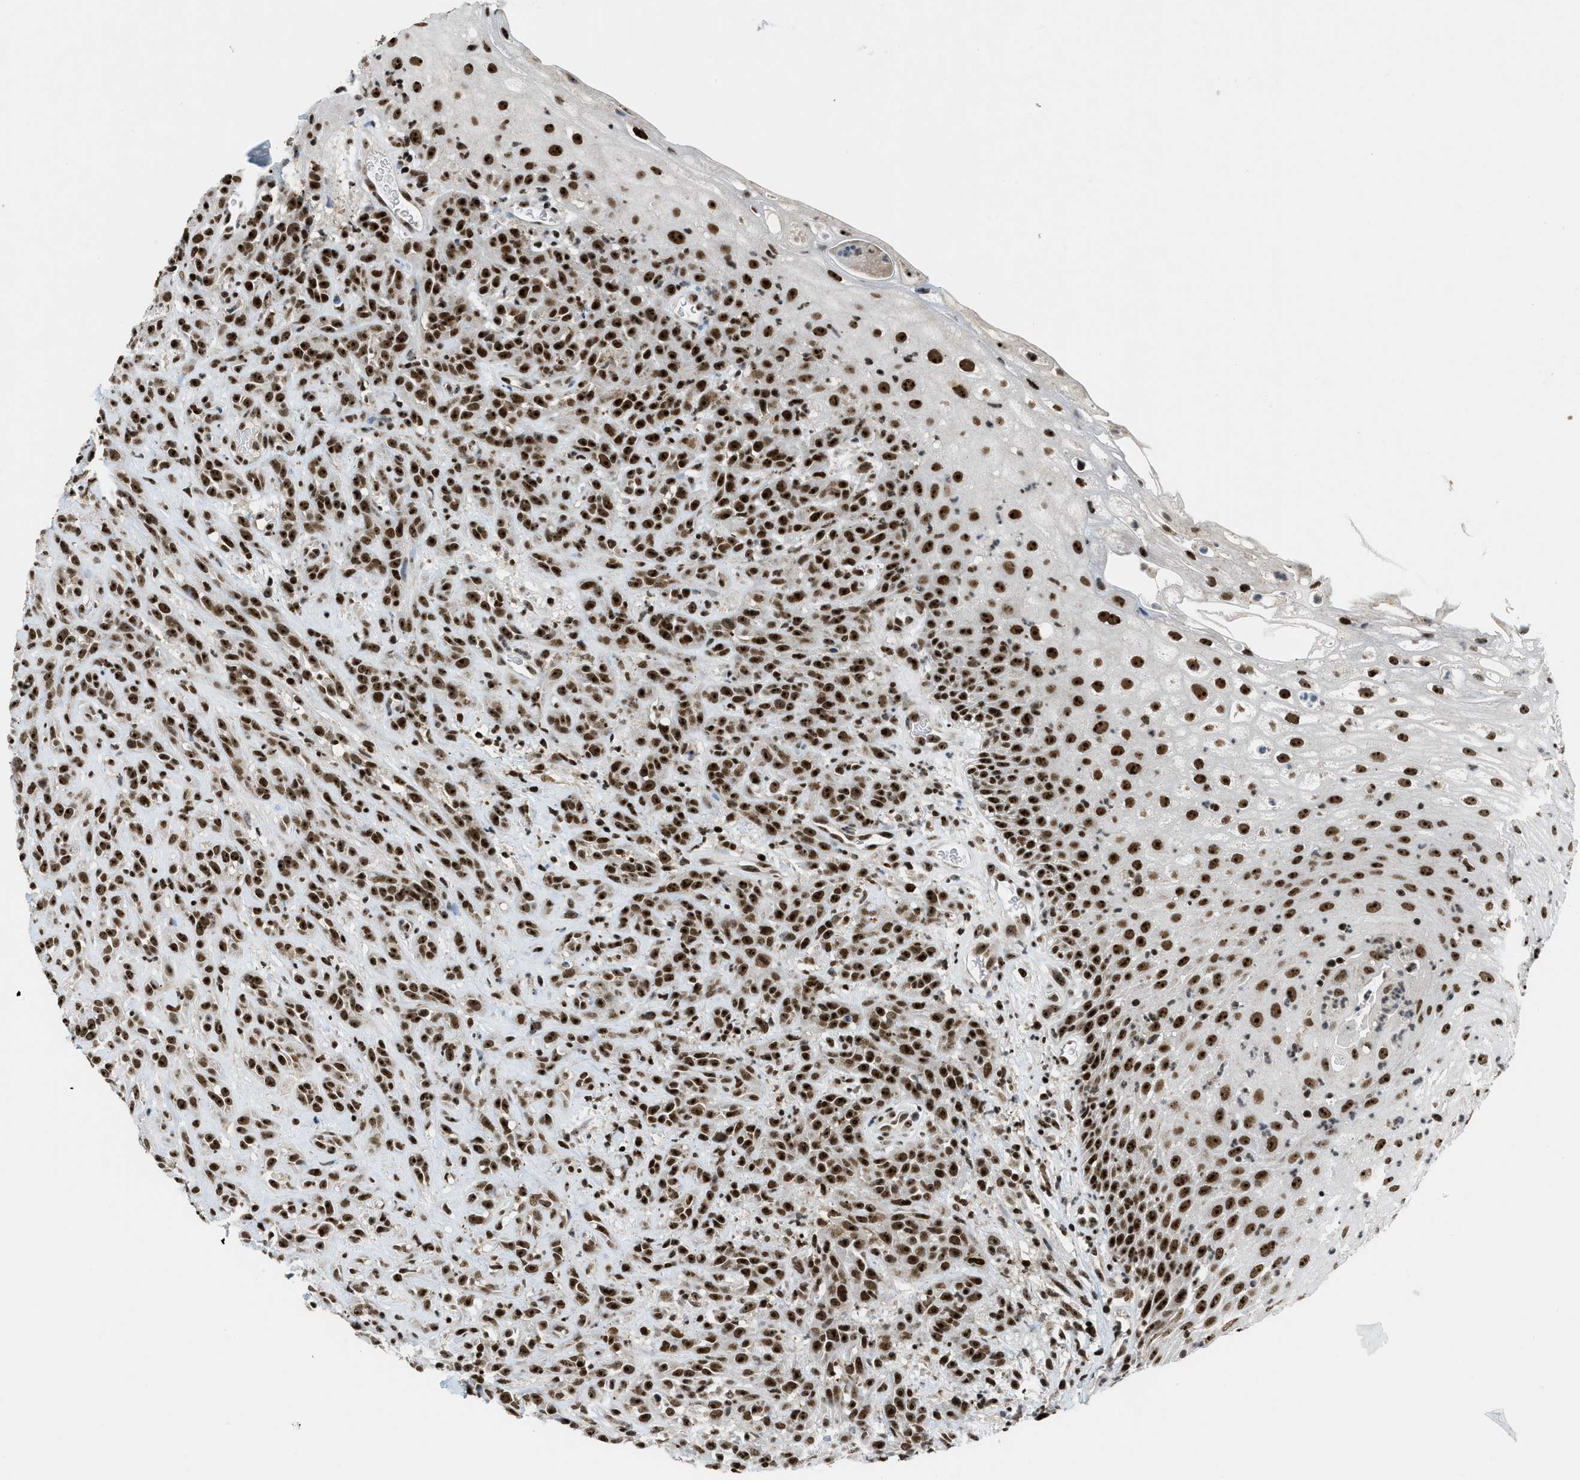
{"staining": {"intensity": "strong", "quantity": ">75%", "location": "nuclear"}, "tissue": "head and neck cancer", "cell_type": "Tumor cells", "image_type": "cancer", "snomed": [{"axis": "morphology", "description": "Normal tissue, NOS"}, {"axis": "morphology", "description": "Squamous cell carcinoma, NOS"}, {"axis": "topography", "description": "Cartilage tissue"}, {"axis": "topography", "description": "Head-Neck"}], "caption": "Strong nuclear protein expression is identified in about >75% of tumor cells in head and neck squamous cell carcinoma.", "gene": "RAD51B", "patient": {"sex": "male", "age": 62}}